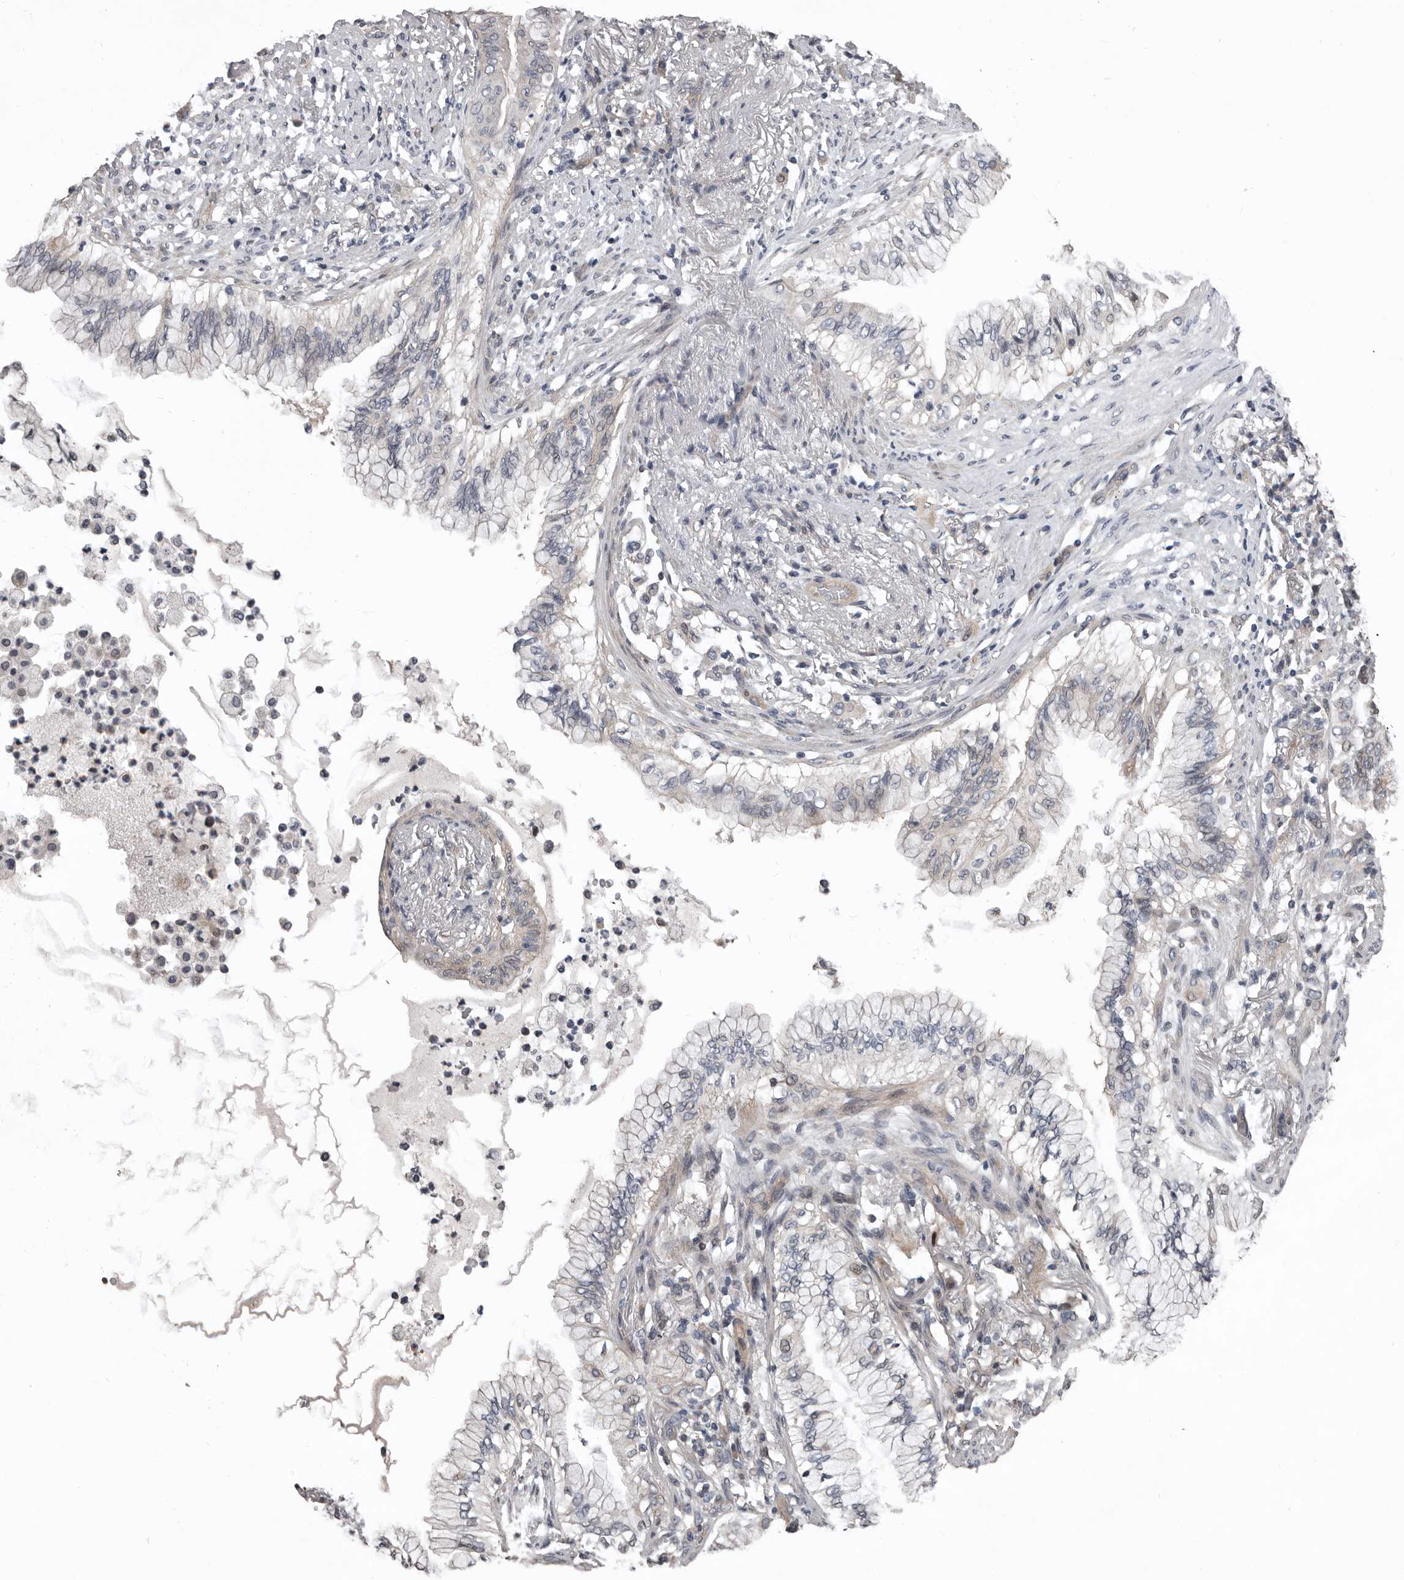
{"staining": {"intensity": "weak", "quantity": "25%-75%", "location": "cytoplasmic/membranous"}, "tissue": "lung cancer", "cell_type": "Tumor cells", "image_type": "cancer", "snomed": [{"axis": "morphology", "description": "Adenocarcinoma, NOS"}, {"axis": "topography", "description": "Lung"}], "caption": "Human lung cancer (adenocarcinoma) stained for a protein (brown) demonstrates weak cytoplasmic/membranous positive staining in about 25%-75% of tumor cells.", "gene": "RNF217", "patient": {"sex": "female", "age": 70}}